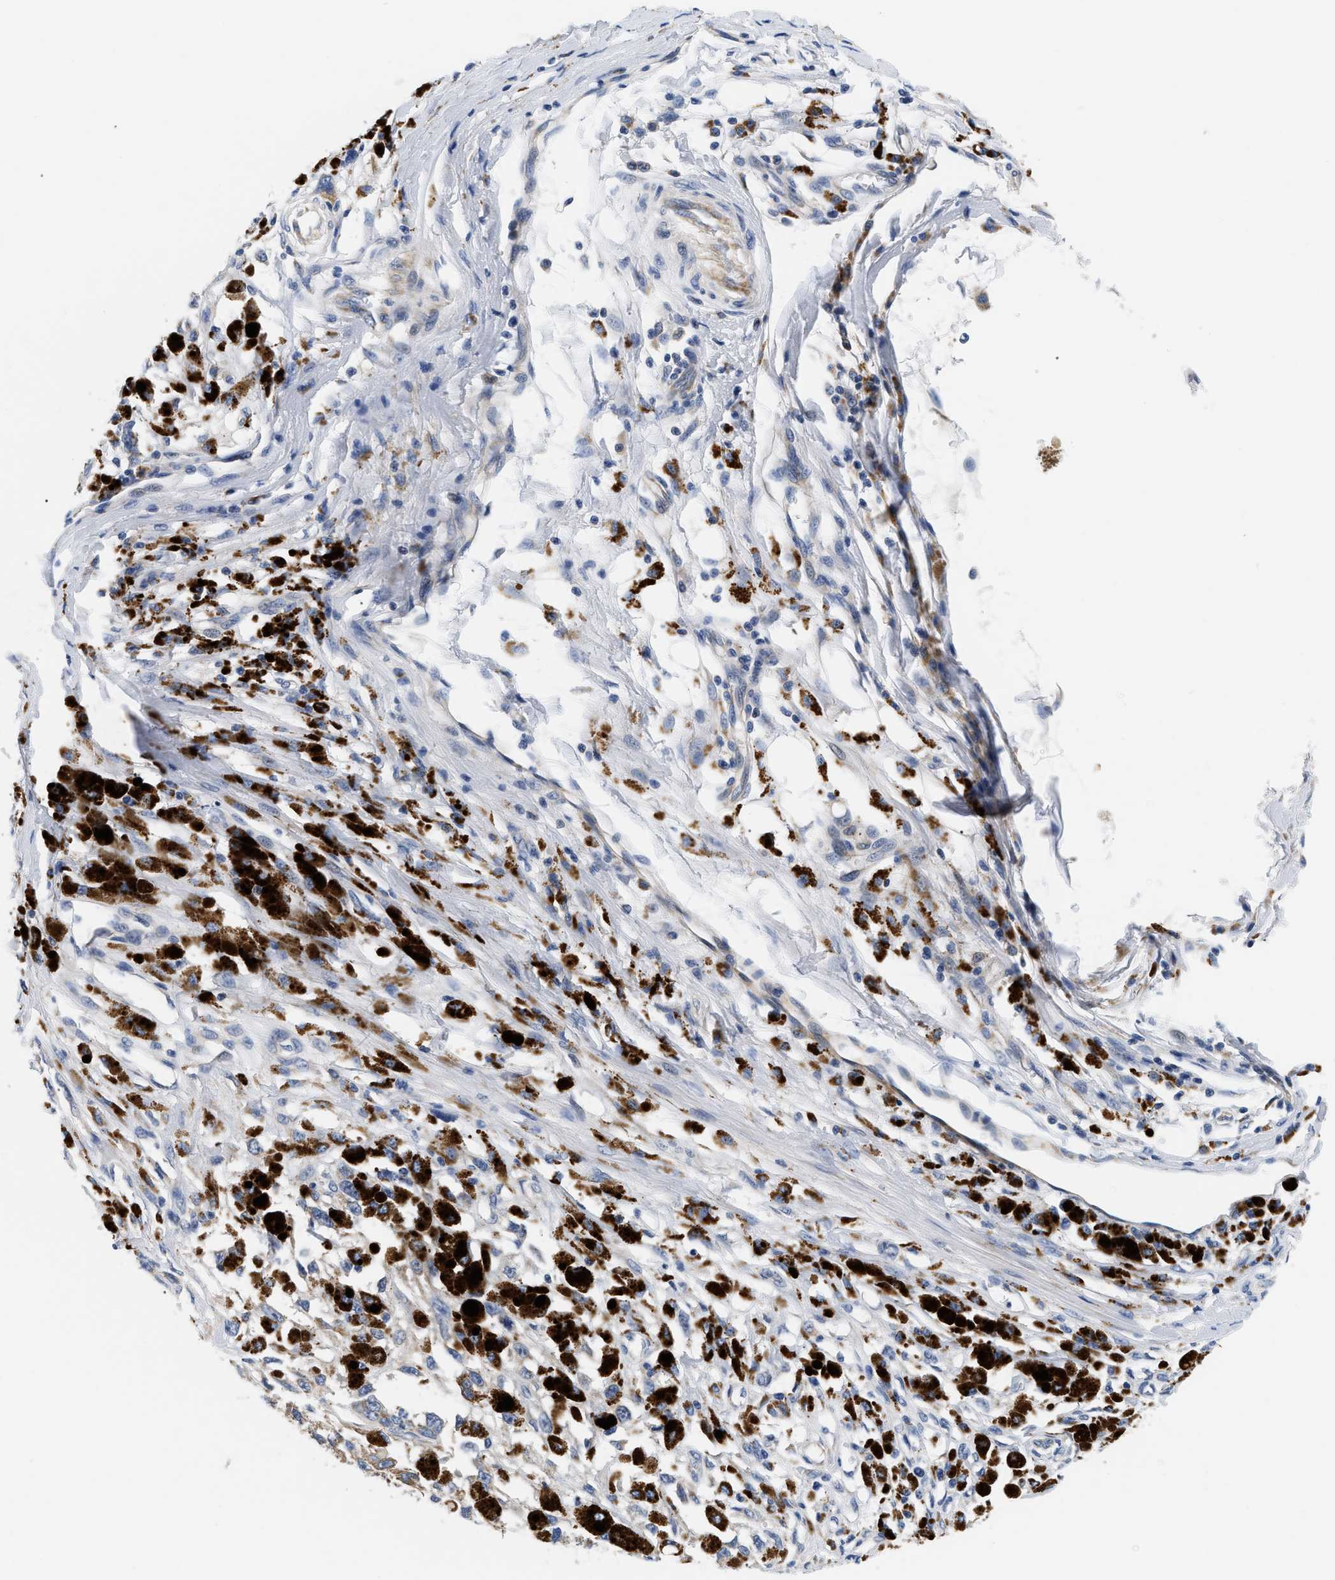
{"staining": {"intensity": "negative", "quantity": "none", "location": "none"}, "tissue": "melanoma", "cell_type": "Tumor cells", "image_type": "cancer", "snomed": [{"axis": "morphology", "description": "Malignant melanoma, Metastatic site"}, {"axis": "topography", "description": "Lymph node"}], "caption": "A high-resolution photomicrograph shows immunohistochemistry staining of malignant melanoma (metastatic site), which displays no significant positivity in tumor cells. (DAB (3,3'-diaminobenzidine) immunohistochemistry (IHC) with hematoxylin counter stain).", "gene": "PDP1", "patient": {"sex": "male", "age": 59}}